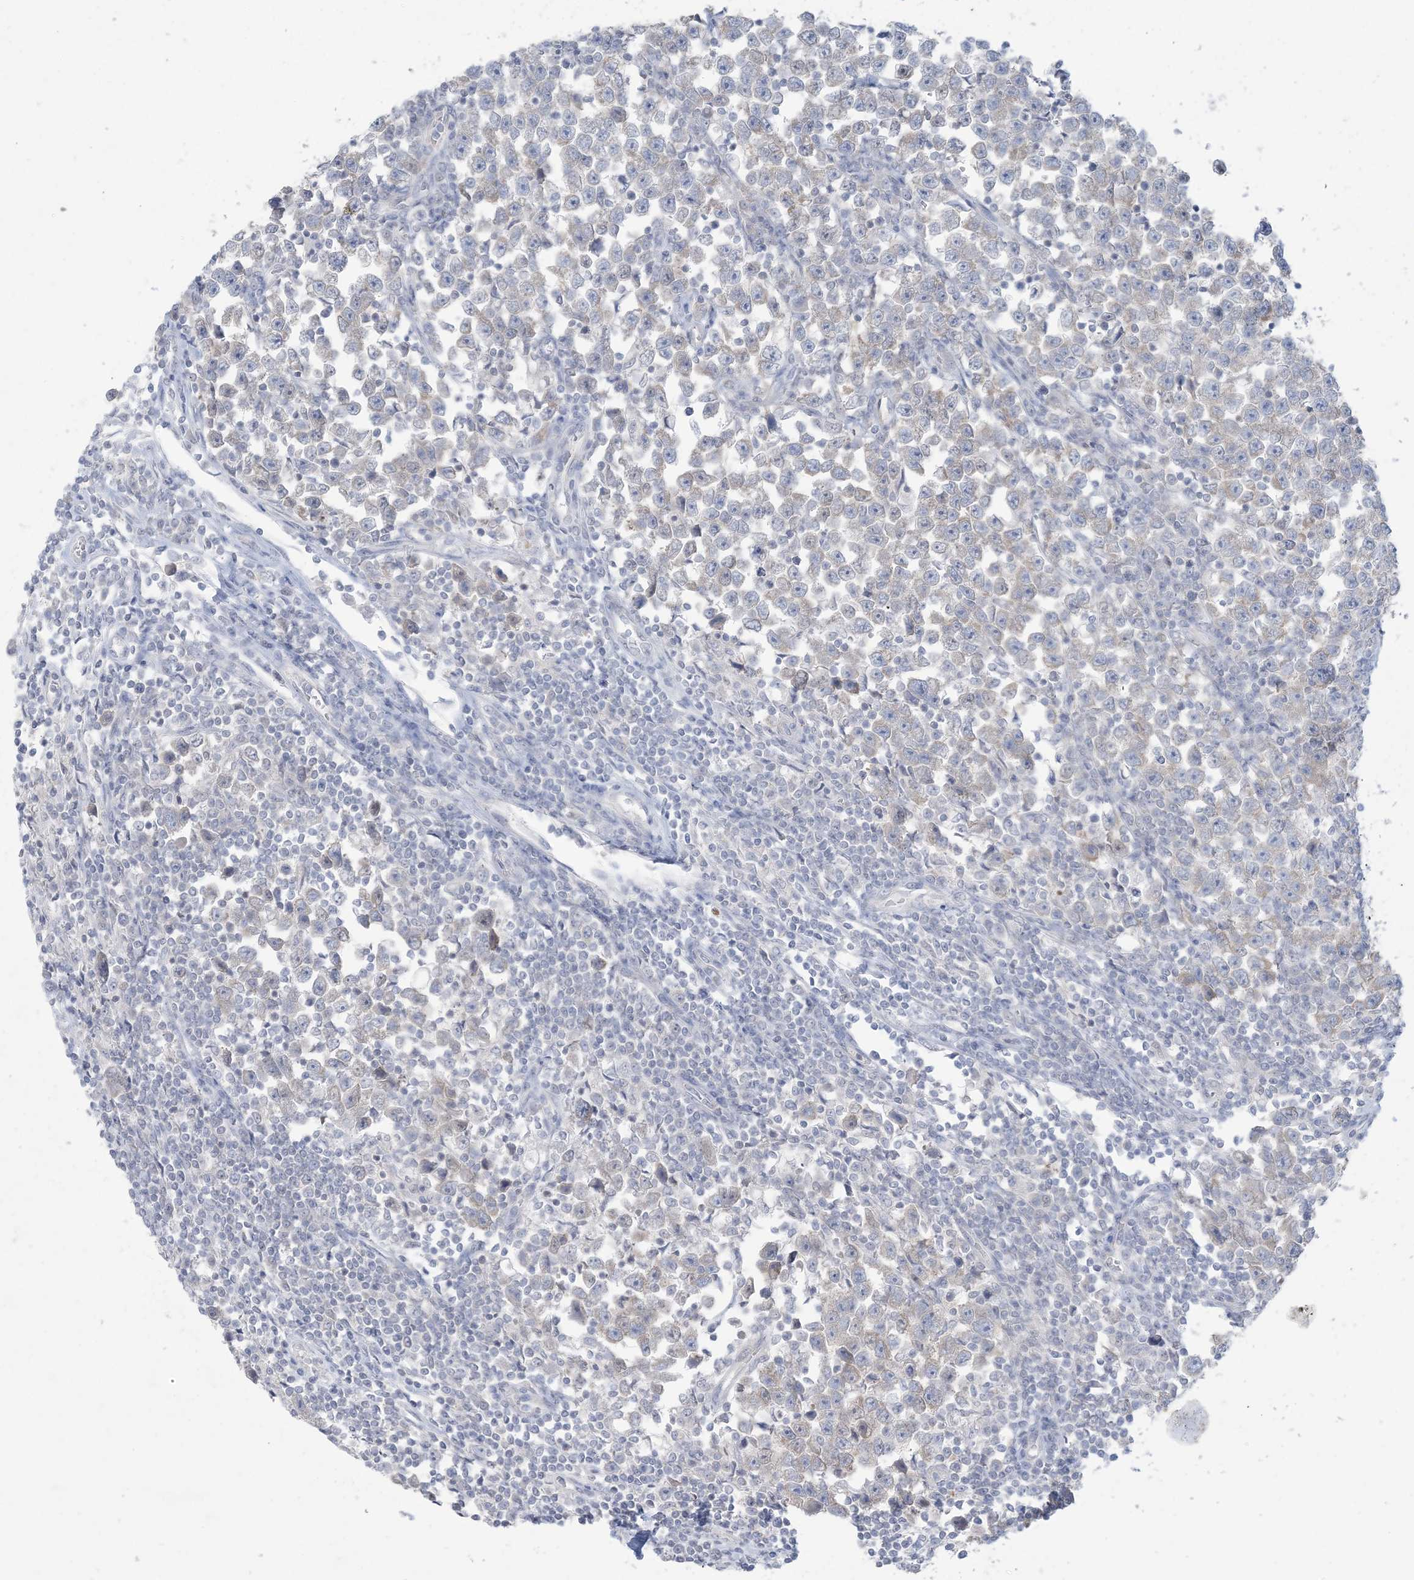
{"staining": {"intensity": "weak", "quantity": "<25%", "location": "cytoplasmic/membranous"}, "tissue": "testis cancer", "cell_type": "Tumor cells", "image_type": "cancer", "snomed": [{"axis": "morphology", "description": "Normal tissue, NOS"}, {"axis": "morphology", "description": "Seminoma, NOS"}, {"axis": "topography", "description": "Testis"}], "caption": "A high-resolution photomicrograph shows immunohistochemistry (IHC) staining of testis cancer (seminoma), which demonstrates no significant staining in tumor cells.", "gene": "KIF3A", "patient": {"sex": "male", "age": 43}}